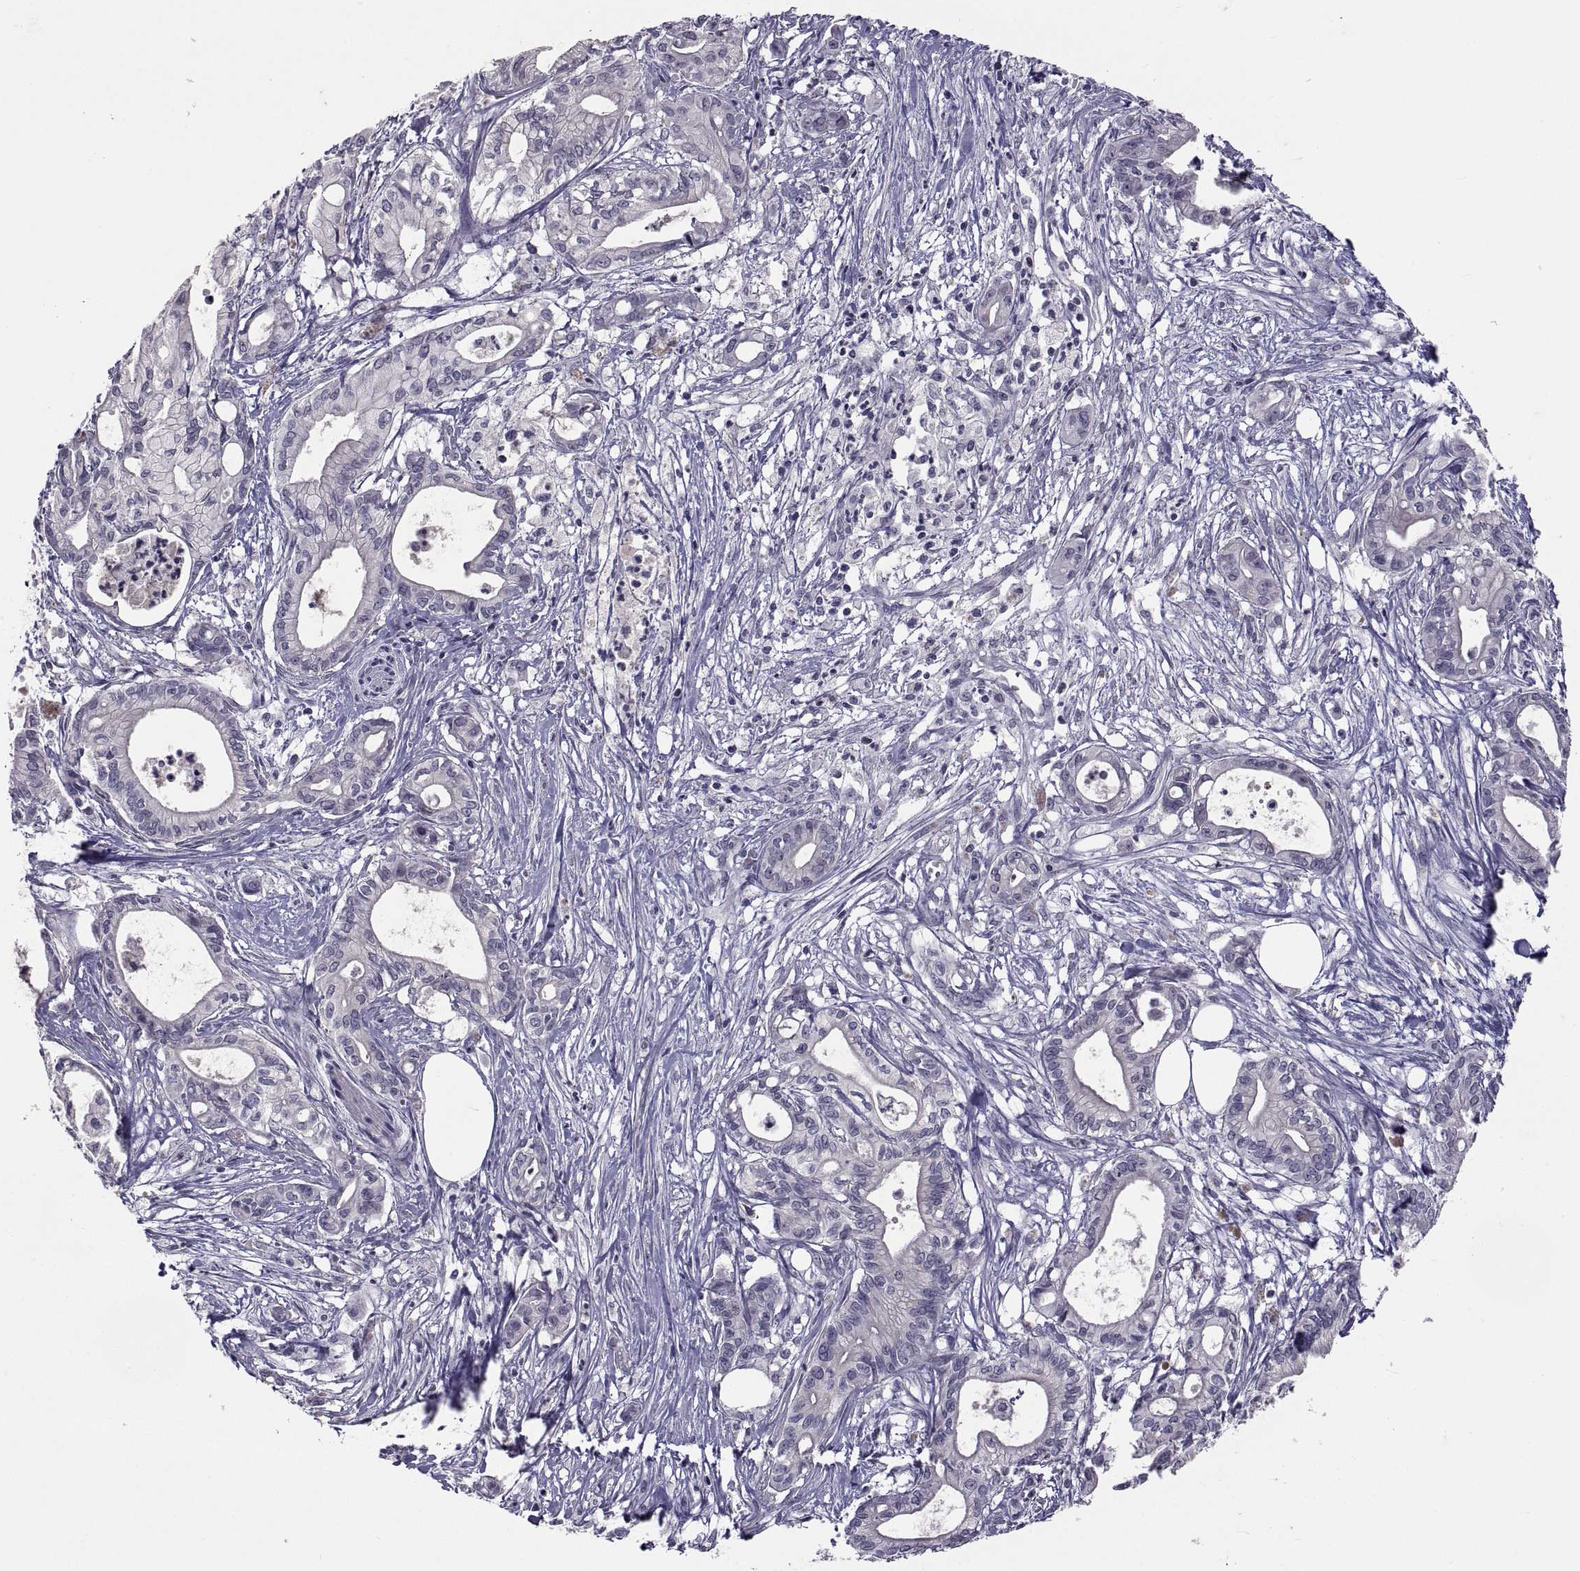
{"staining": {"intensity": "negative", "quantity": "none", "location": "none"}, "tissue": "pancreatic cancer", "cell_type": "Tumor cells", "image_type": "cancer", "snomed": [{"axis": "morphology", "description": "Adenocarcinoma, NOS"}, {"axis": "topography", "description": "Pancreas"}], "caption": "A high-resolution image shows immunohistochemistry staining of pancreatic cancer, which reveals no significant staining in tumor cells. (Stains: DAB immunohistochemistry with hematoxylin counter stain, Microscopy: brightfield microscopy at high magnification).", "gene": "NPTX2", "patient": {"sex": "male", "age": 71}}